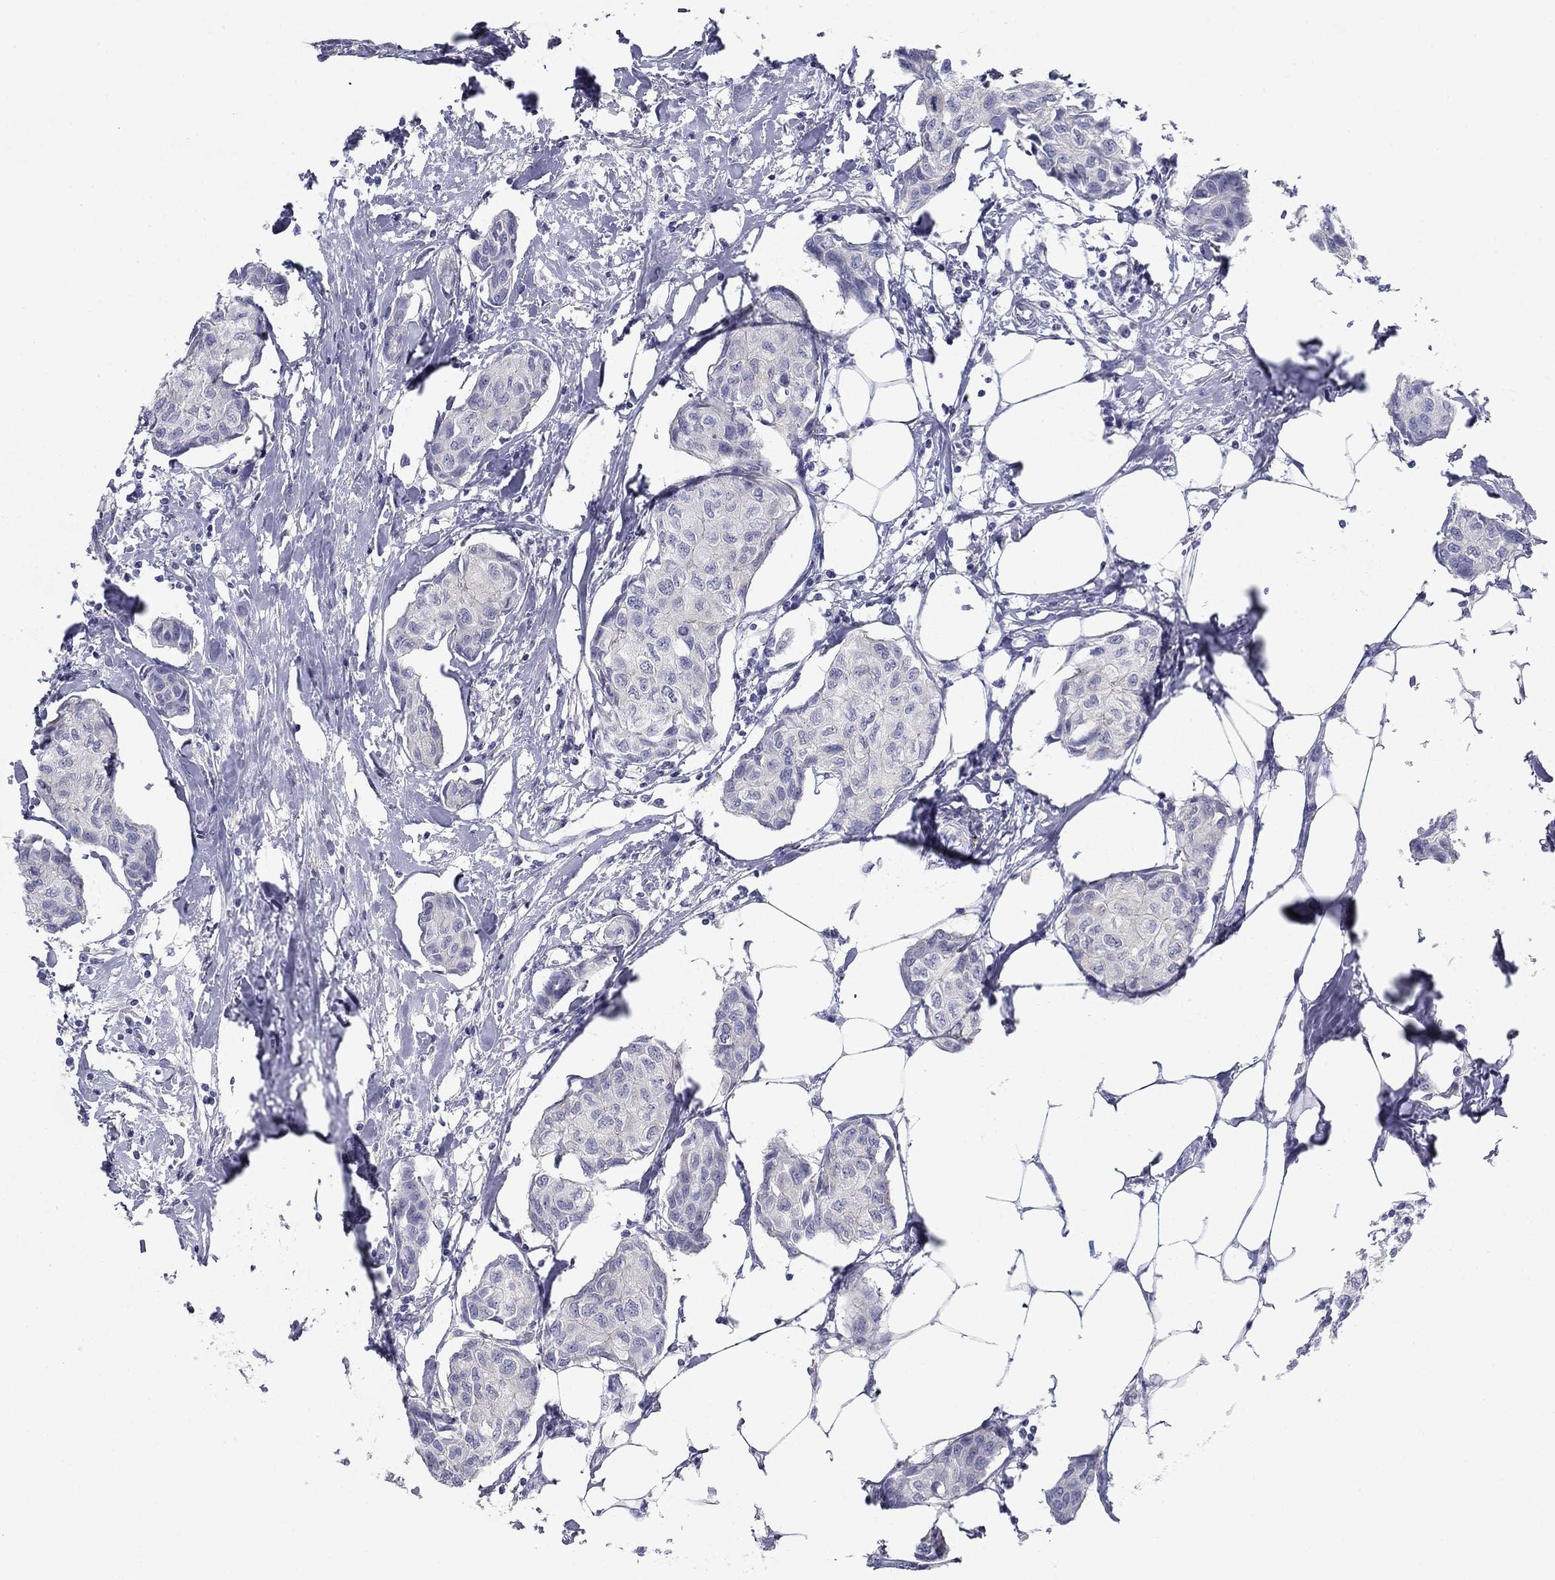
{"staining": {"intensity": "negative", "quantity": "none", "location": "none"}, "tissue": "breast cancer", "cell_type": "Tumor cells", "image_type": "cancer", "snomed": [{"axis": "morphology", "description": "Duct carcinoma"}, {"axis": "topography", "description": "Breast"}], "caption": "This histopathology image is of breast intraductal carcinoma stained with immunohistochemistry to label a protein in brown with the nuclei are counter-stained blue. There is no staining in tumor cells. The staining is performed using DAB (3,3'-diaminobenzidine) brown chromogen with nuclei counter-stained in using hematoxylin.", "gene": "PLS1", "patient": {"sex": "female", "age": 80}}